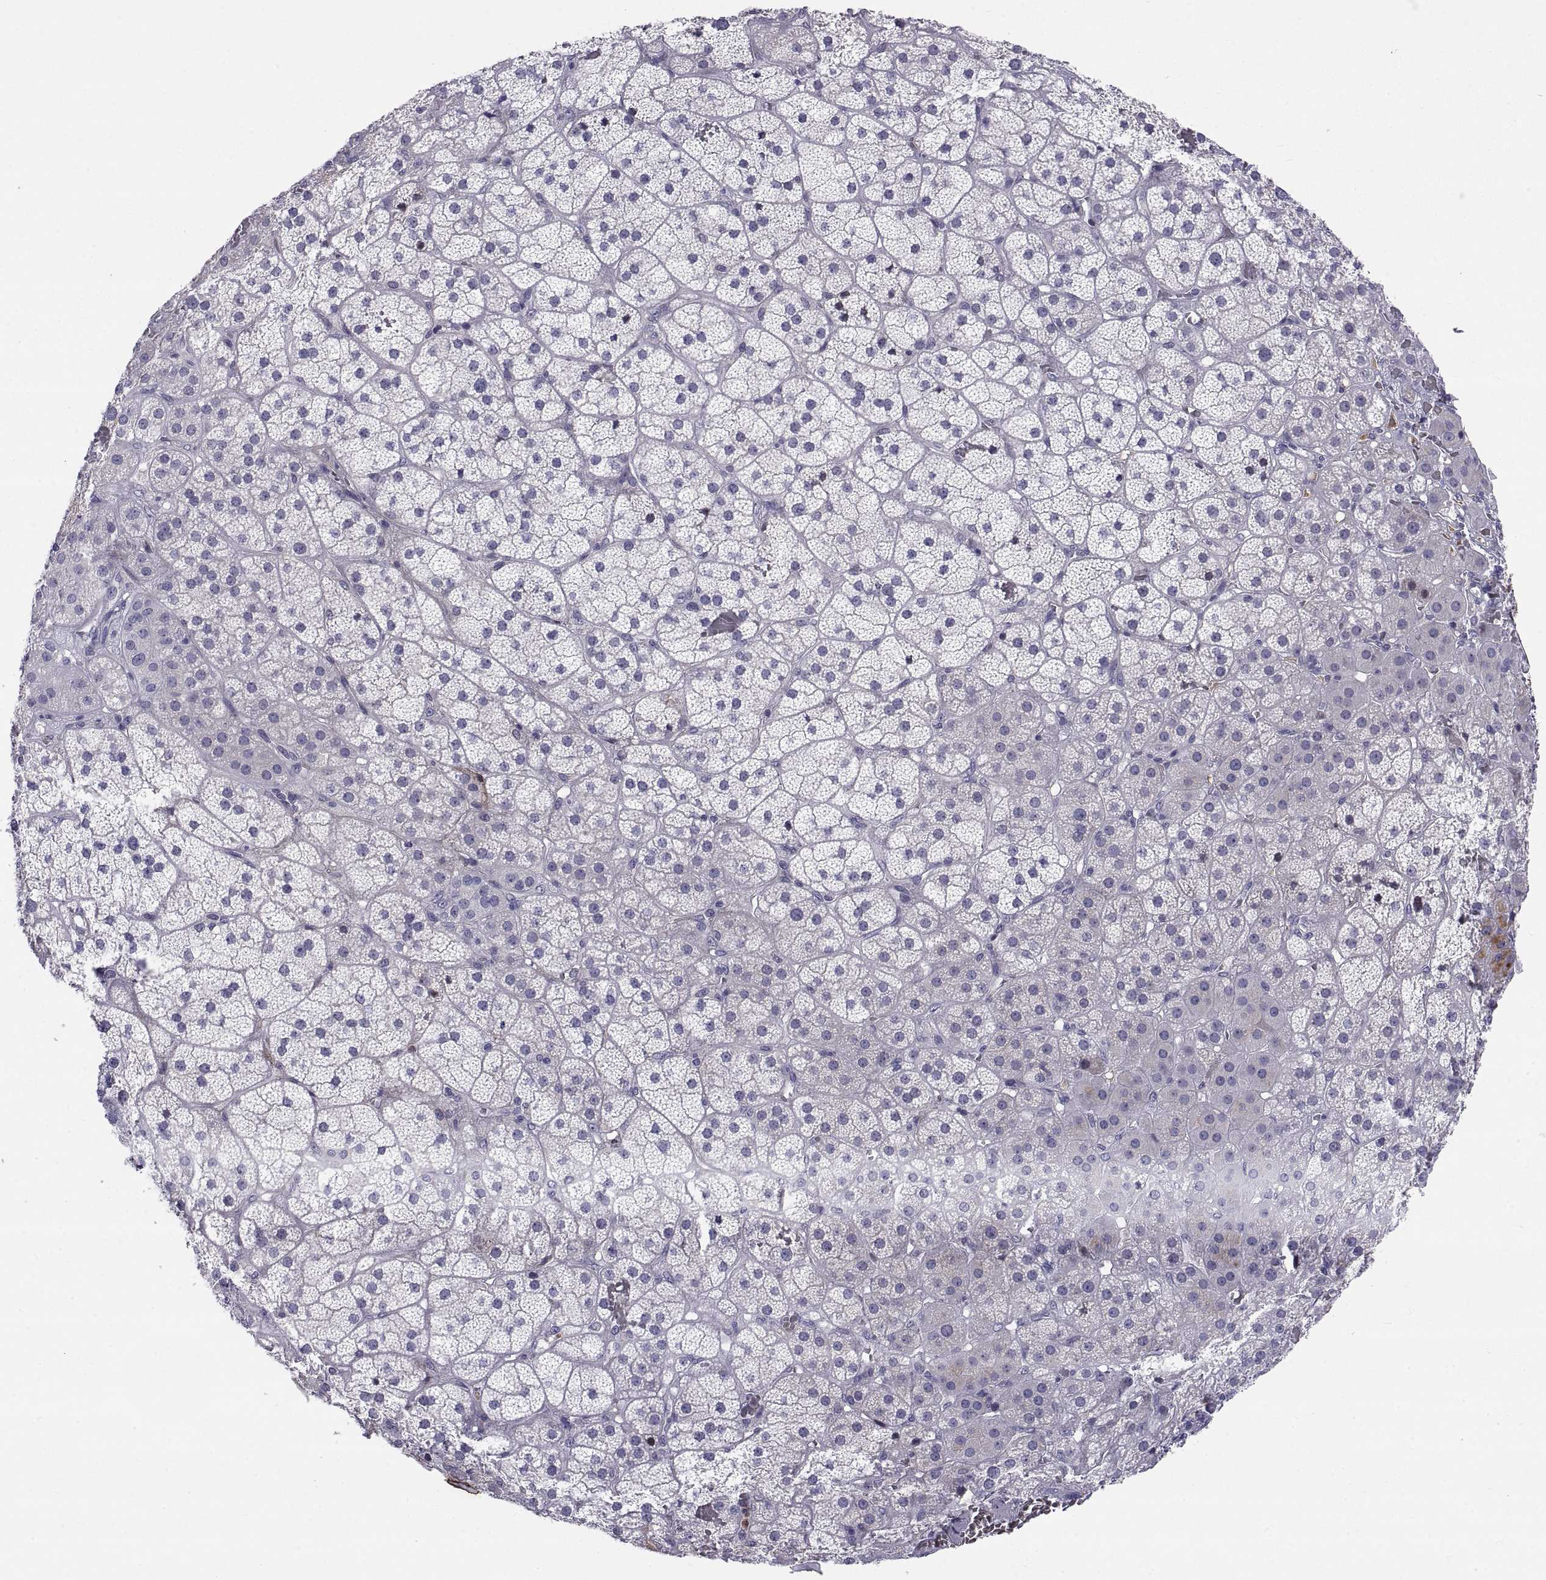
{"staining": {"intensity": "weak", "quantity": "<25%", "location": "cytoplasmic/membranous"}, "tissue": "adrenal gland", "cell_type": "Glandular cells", "image_type": "normal", "snomed": [{"axis": "morphology", "description": "Normal tissue, NOS"}, {"axis": "topography", "description": "Adrenal gland"}], "caption": "Immunohistochemistry of unremarkable adrenal gland demonstrates no staining in glandular cells.", "gene": "PKP1", "patient": {"sex": "male", "age": 57}}